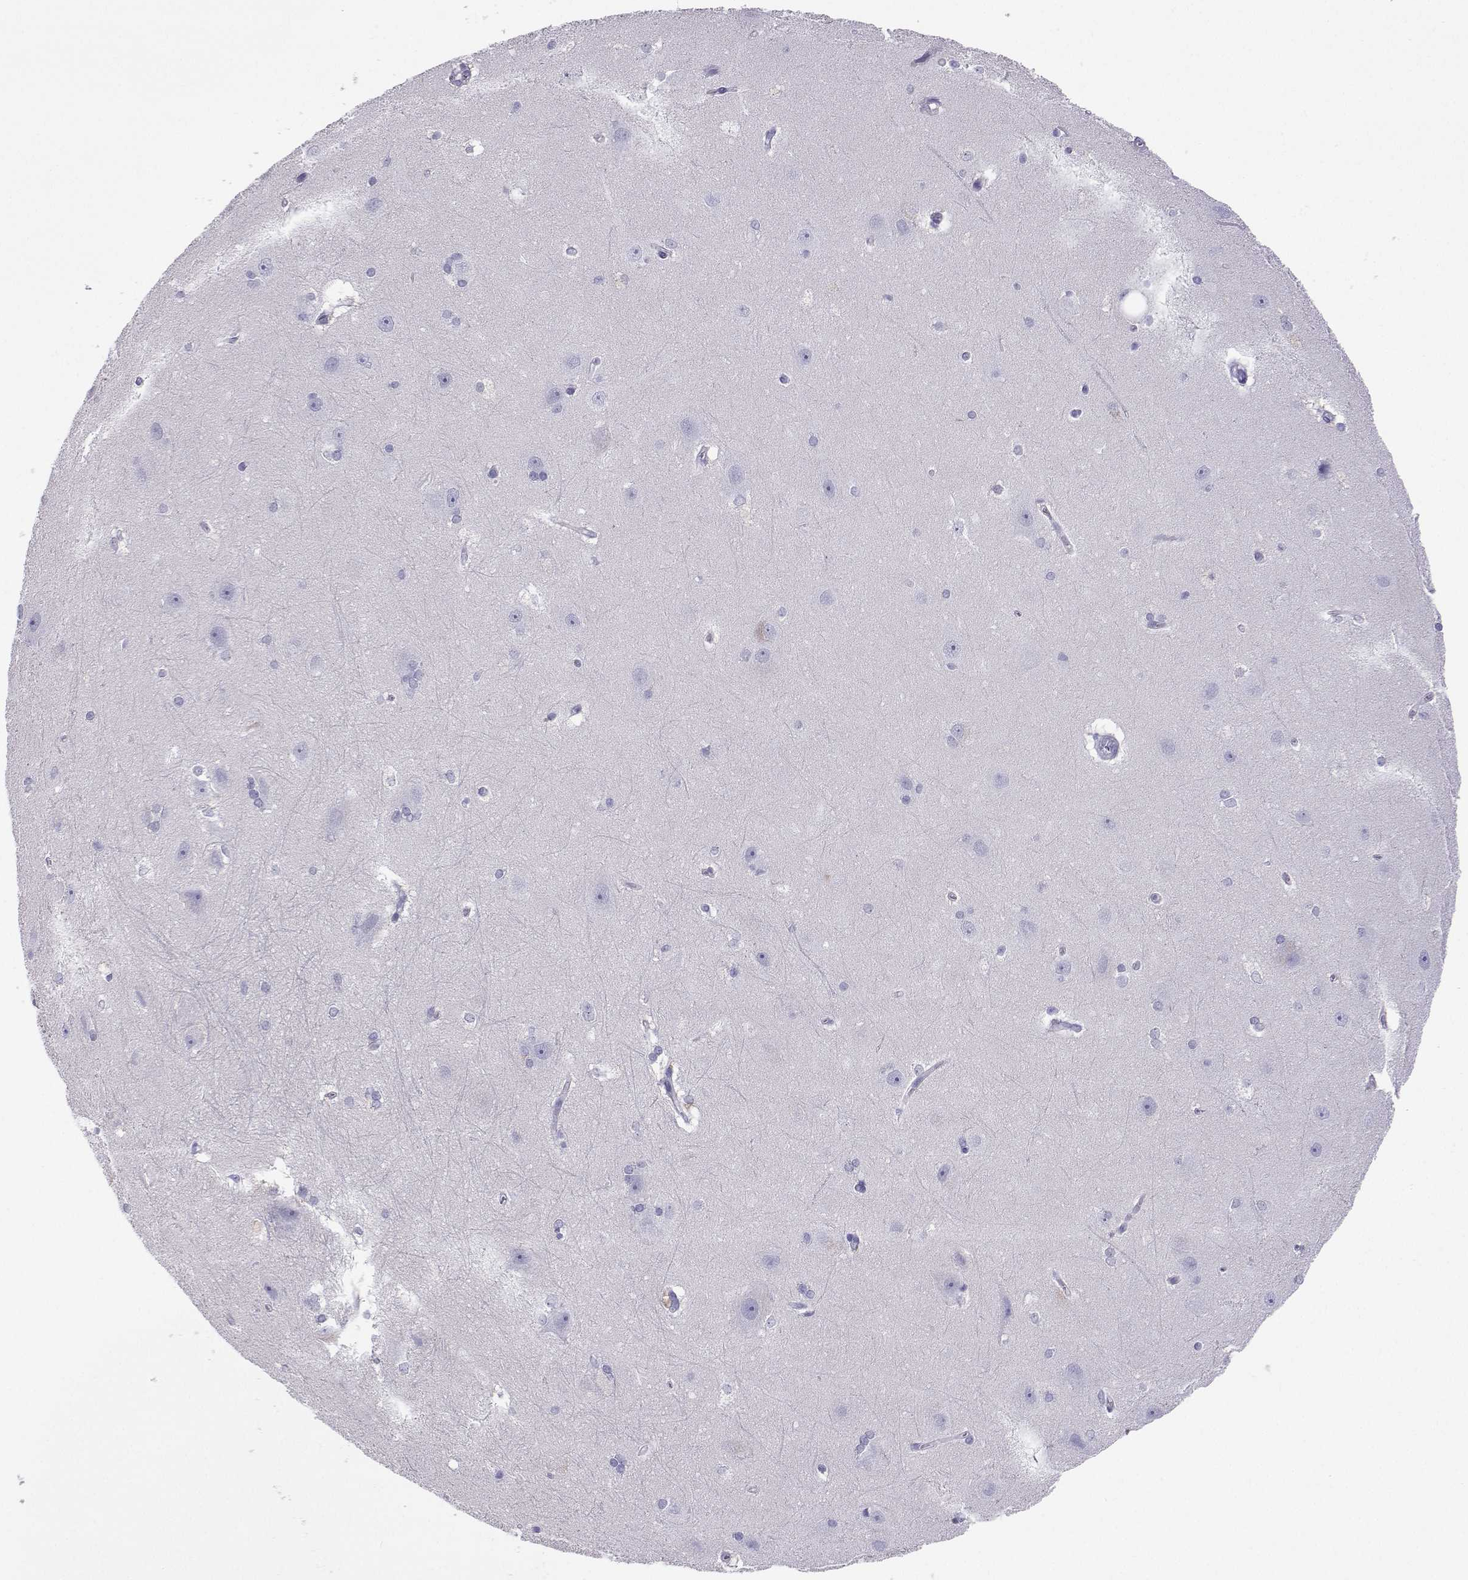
{"staining": {"intensity": "negative", "quantity": "none", "location": "none"}, "tissue": "hippocampus", "cell_type": "Glial cells", "image_type": "normal", "snomed": [{"axis": "morphology", "description": "Normal tissue, NOS"}, {"axis": "topography", "description": "Cerebral cortex"}, {"axis": "topography", "description": "Hippocampus"}], "caption": "Hippocampus stained for a protein using immunohistochemistry reveals no expression glial cells.", "gene": "PLIN4", "patient": {"sex": "female", "age": 19}}